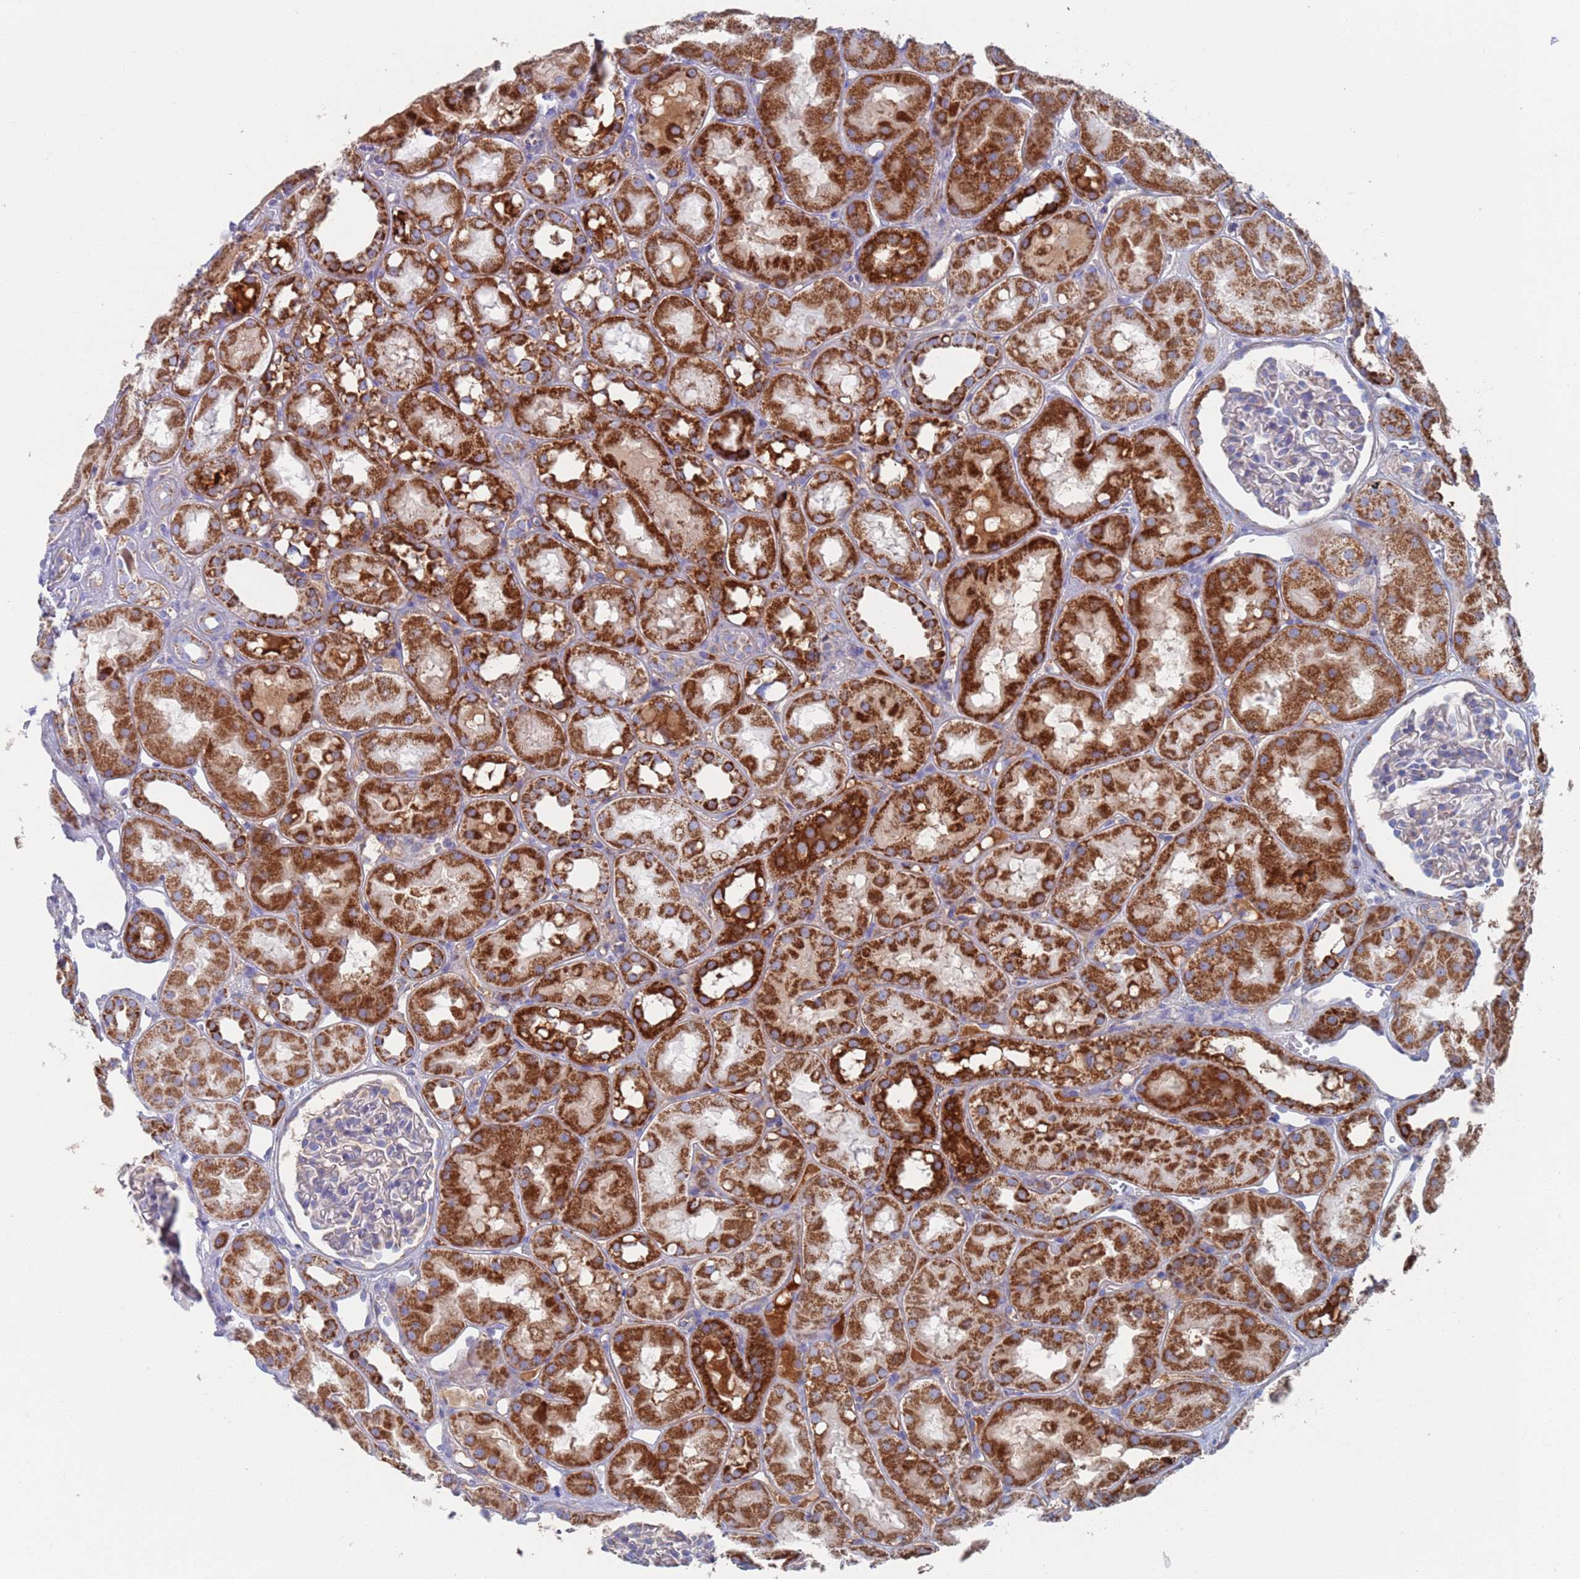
{"staining": {"intensity": "negative", "quantity": "none", "location": "none"}, "tissue": "kidney", "cell_type": "Cells in glomeruli", "image_type": "normal", "snomed": [{"axis": "morphology", "description": "Normal tissue, NOS"}, {"axis": "topography", "description": "Kidney"}], "caption": "The photomicrograph displays no significant staining in cells in glomeruli of kidney.", "gene": "MRPL22", "patient": {"sex": "male", "age": 16}}